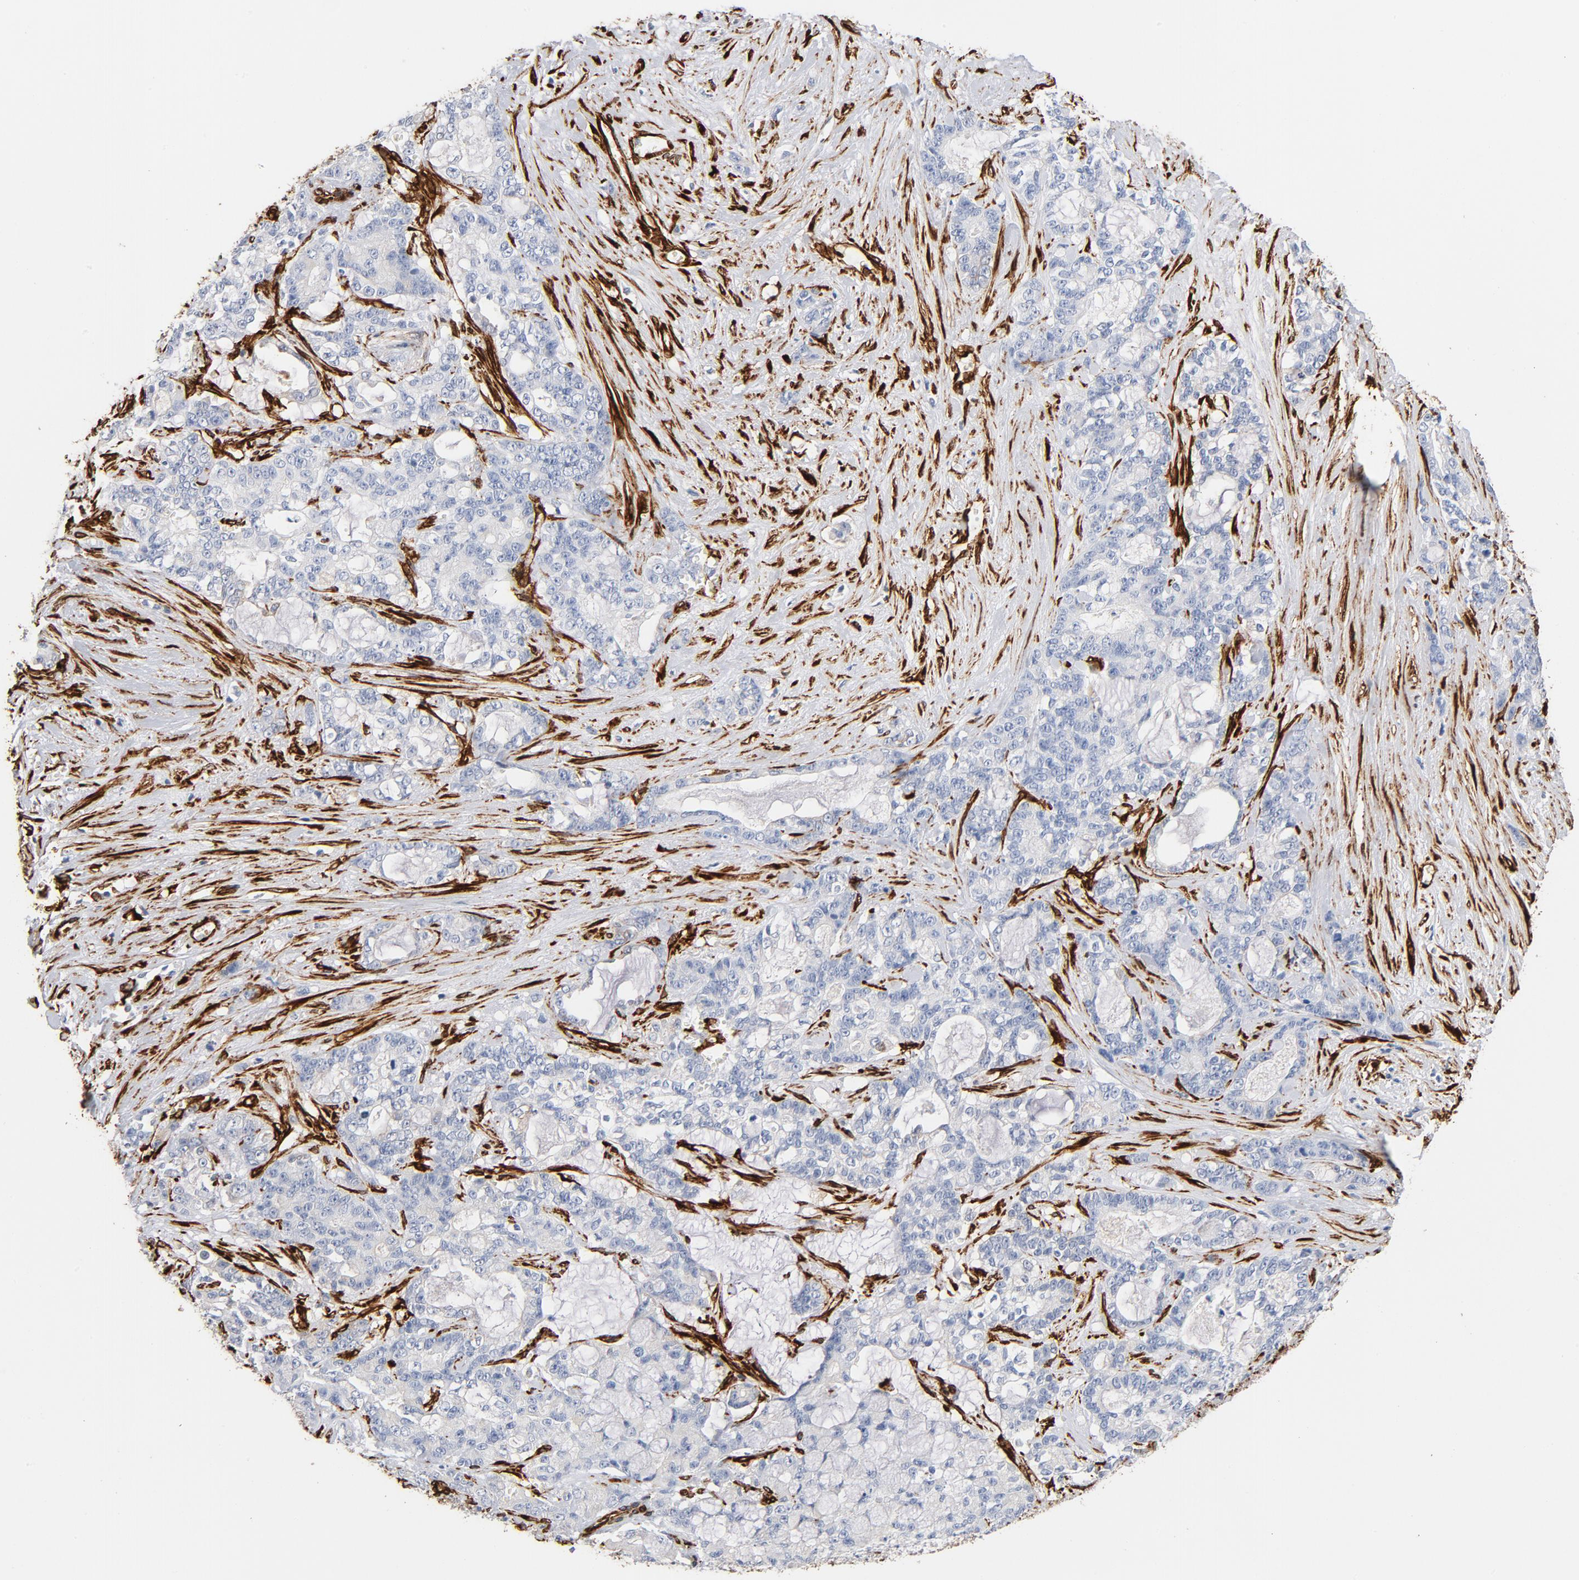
{"staining": {"intensity": "negative", "quantity": "none", "location": "none"}, "tissue": "pancreatic cancer", "cell_type": "Tumor cells", "image_type": "cancer", "snomed": [{"axis": "morphology", "description": "Adenocarcinoma, NOS"}, {"axis": "topography", "description": "Pancreas"}], "caption": "There is no significant expression in tumor cells of adenocarcinoma (pancreatic).", "gene": "SERPINH1", "patient": {"sex": "female", "age": 73}}